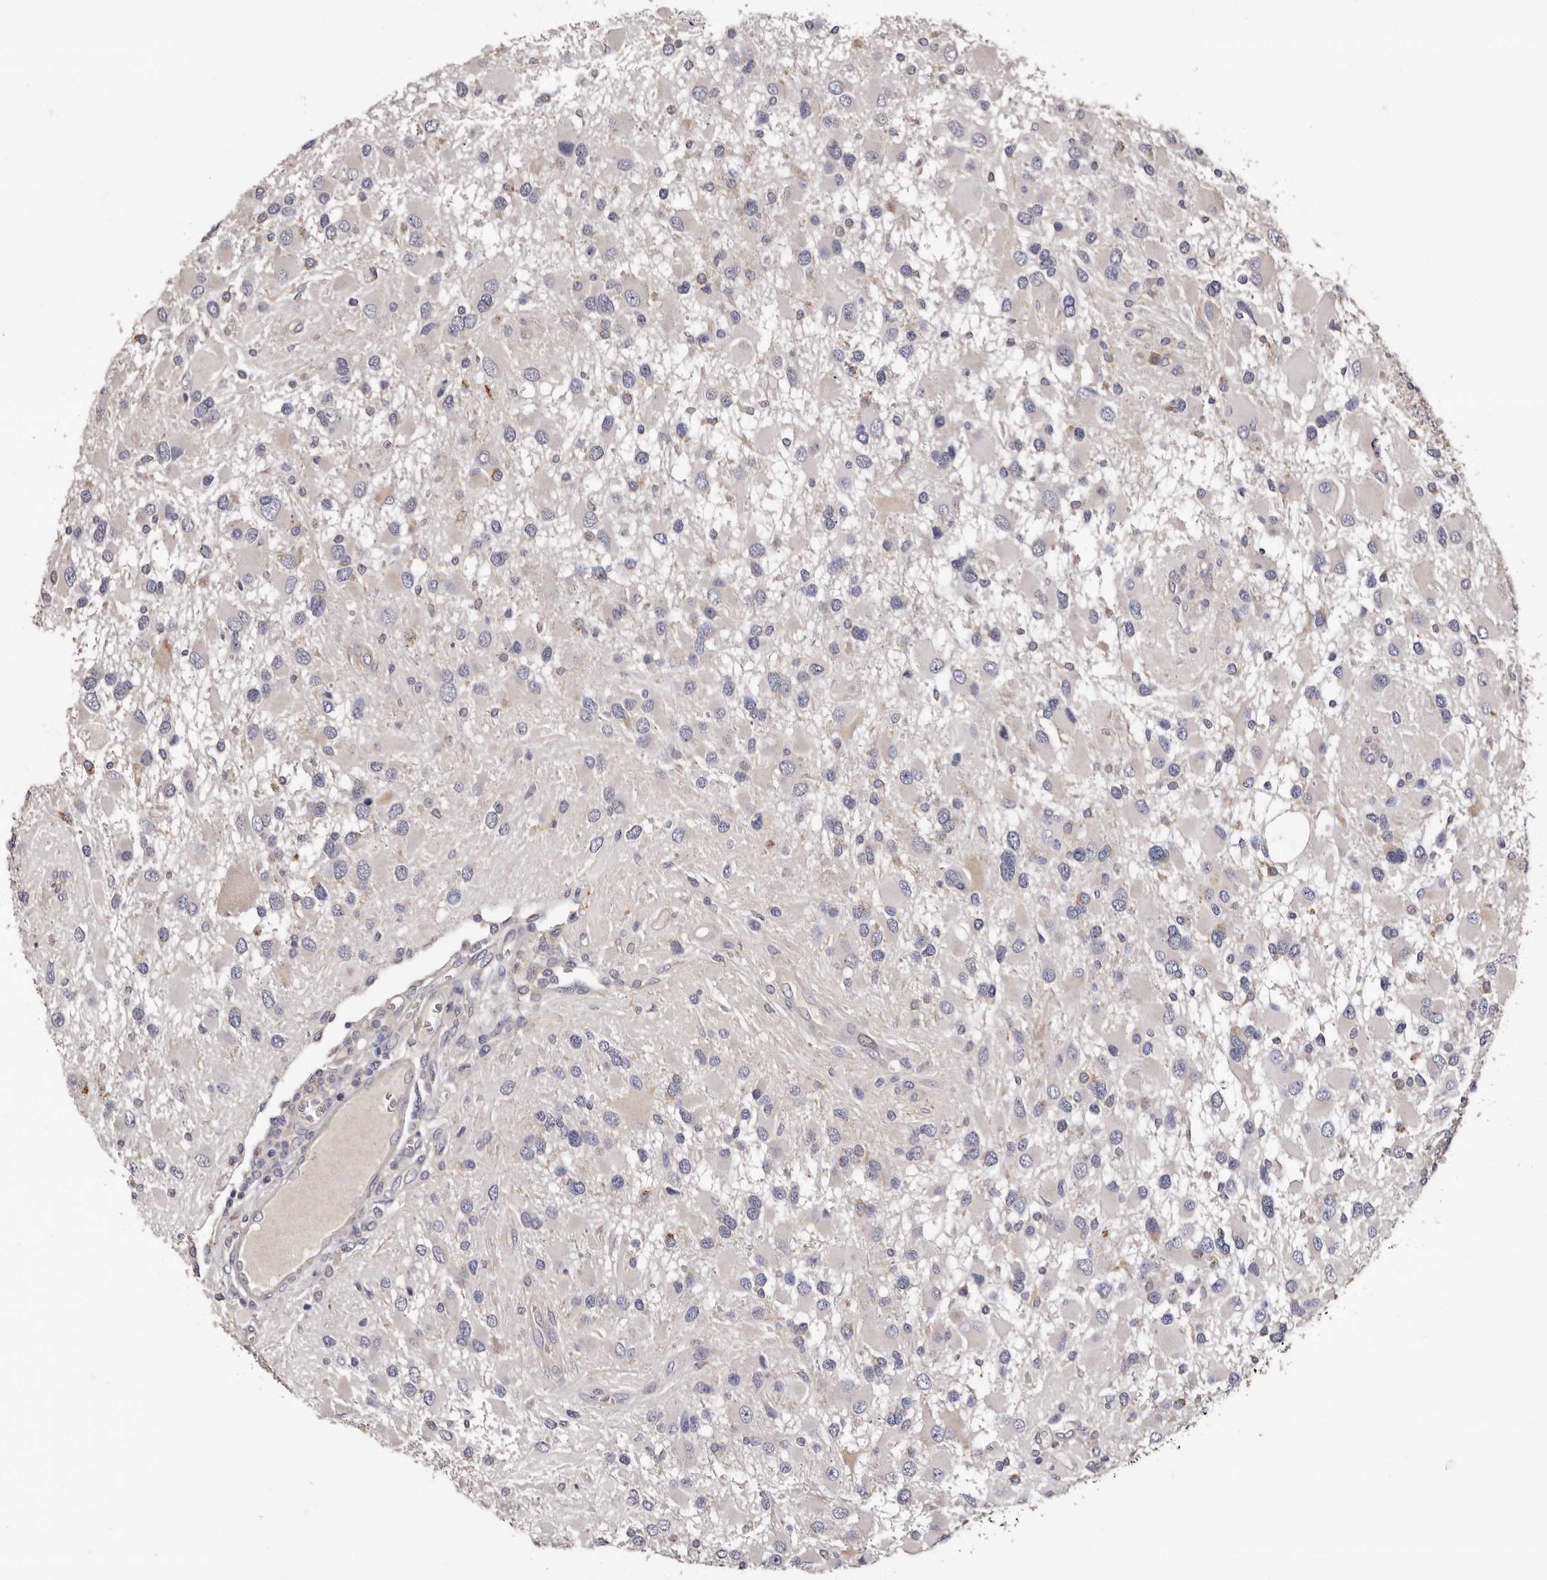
{"staining": {"intensity": "negative", "quantity": "none", "location": "none"}, "tissue": "glioma", "cell_type": "Tumor cells", "image_type": "cancer", "snomed": [{"axis": "morphology", "description": "Glioma, malignant, High grade"}, {"axis": "topography", "description": "Brain"}], "caption": "This is an immunohistochemistry (IHC) image of glioma. There is no expression in tumor cells.", "gene": "ETNK1", "patient": {"sex": "male", "age": 53}}